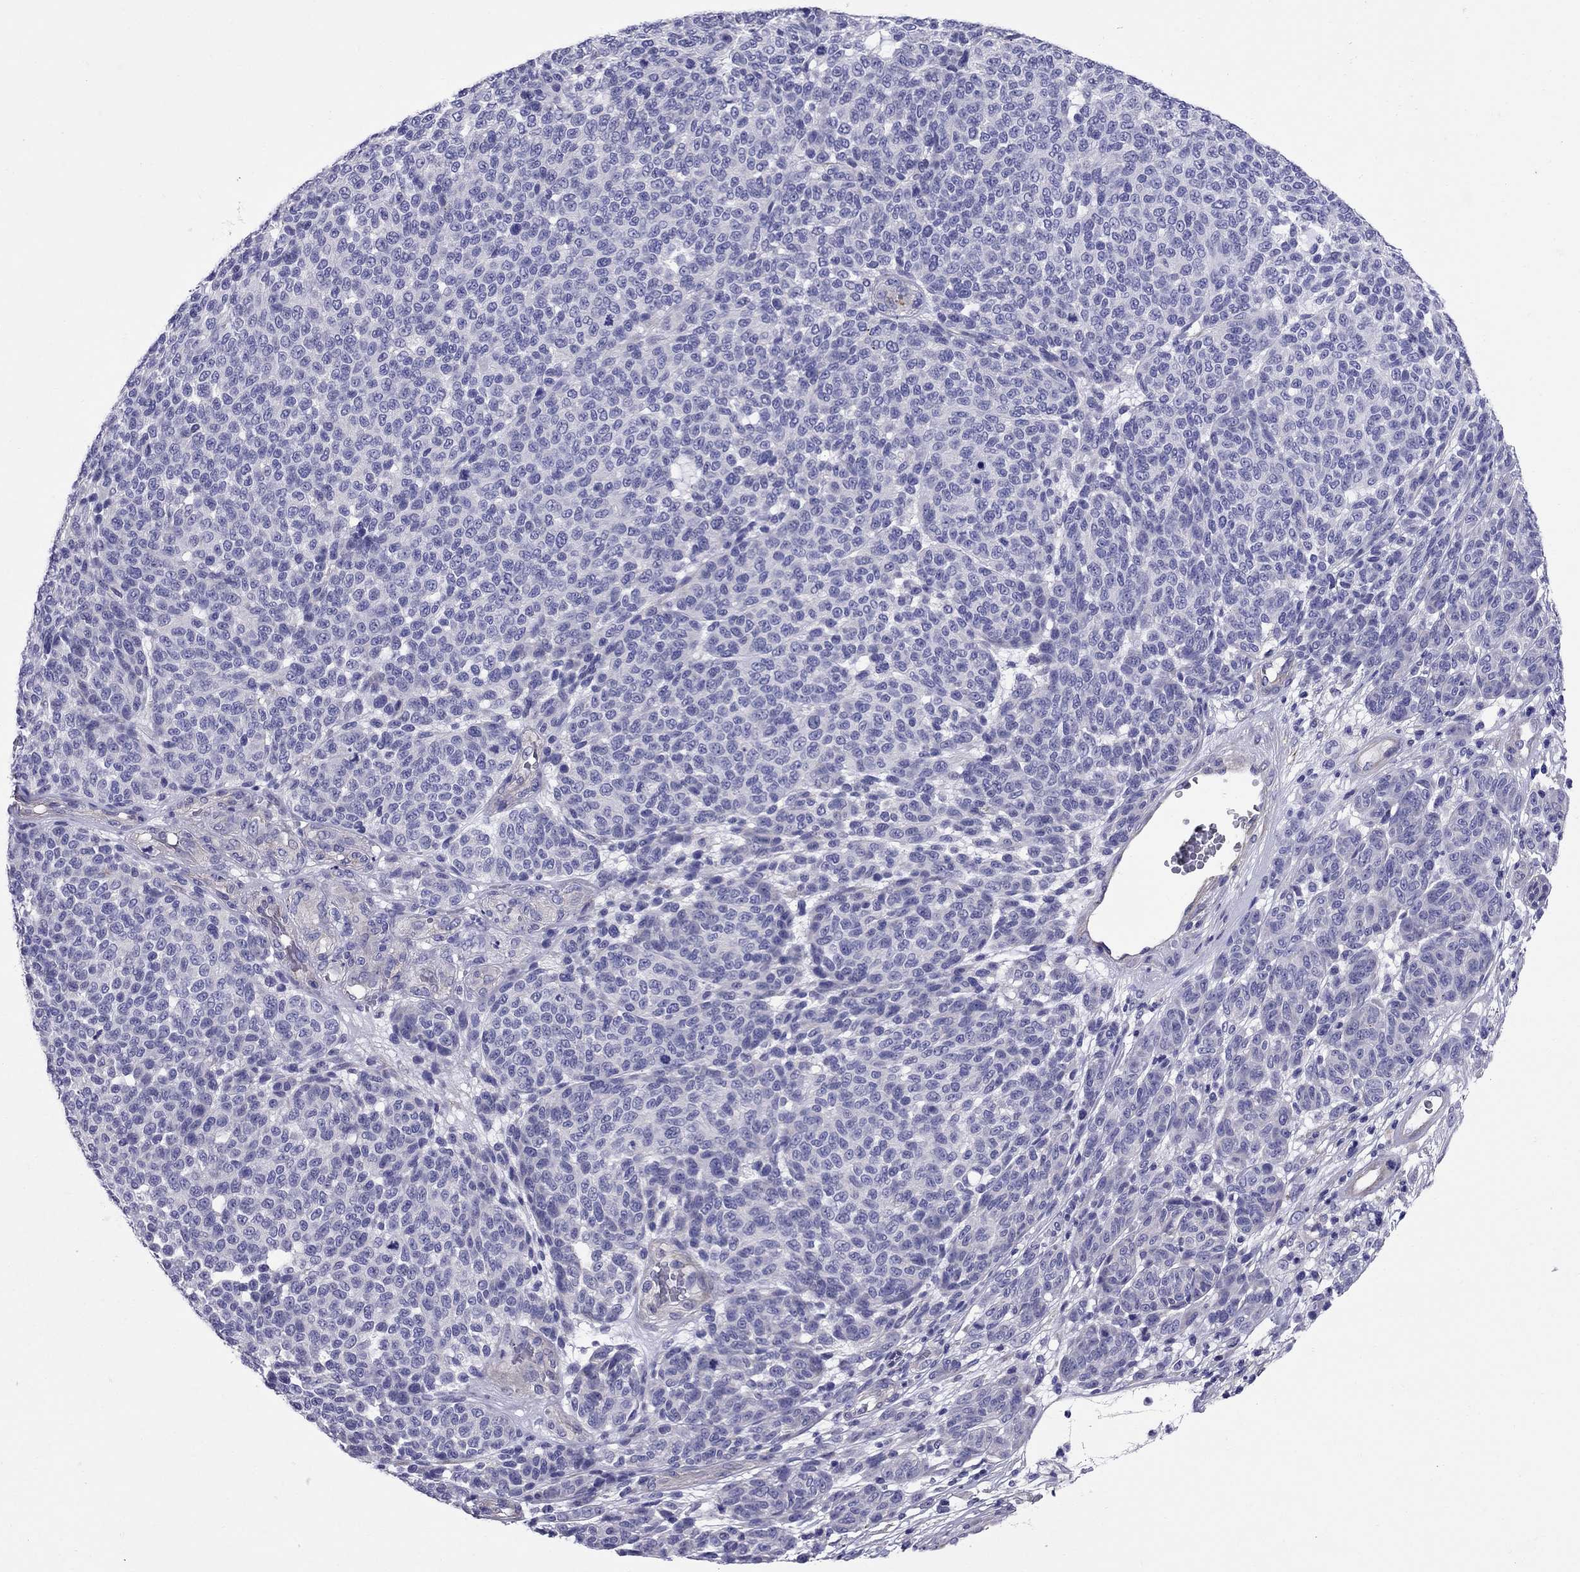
{"staining": {"intensity": "negative", "quantity": "none", "location": "none"}, "tissue": "melanoma", "cell_type": "Tumor cells", "image_type": "cancer", "snomed": [{"axis": "morphology", "description": "Malignant melanoma, NOS"}, {"axis": "topography", "description": "Skin"}], "caption": "IHC of melanoma demonstrates no positivity in tumor cells.", "gene": "GPR50", "patient": {"sex": "male", "age": 59}}